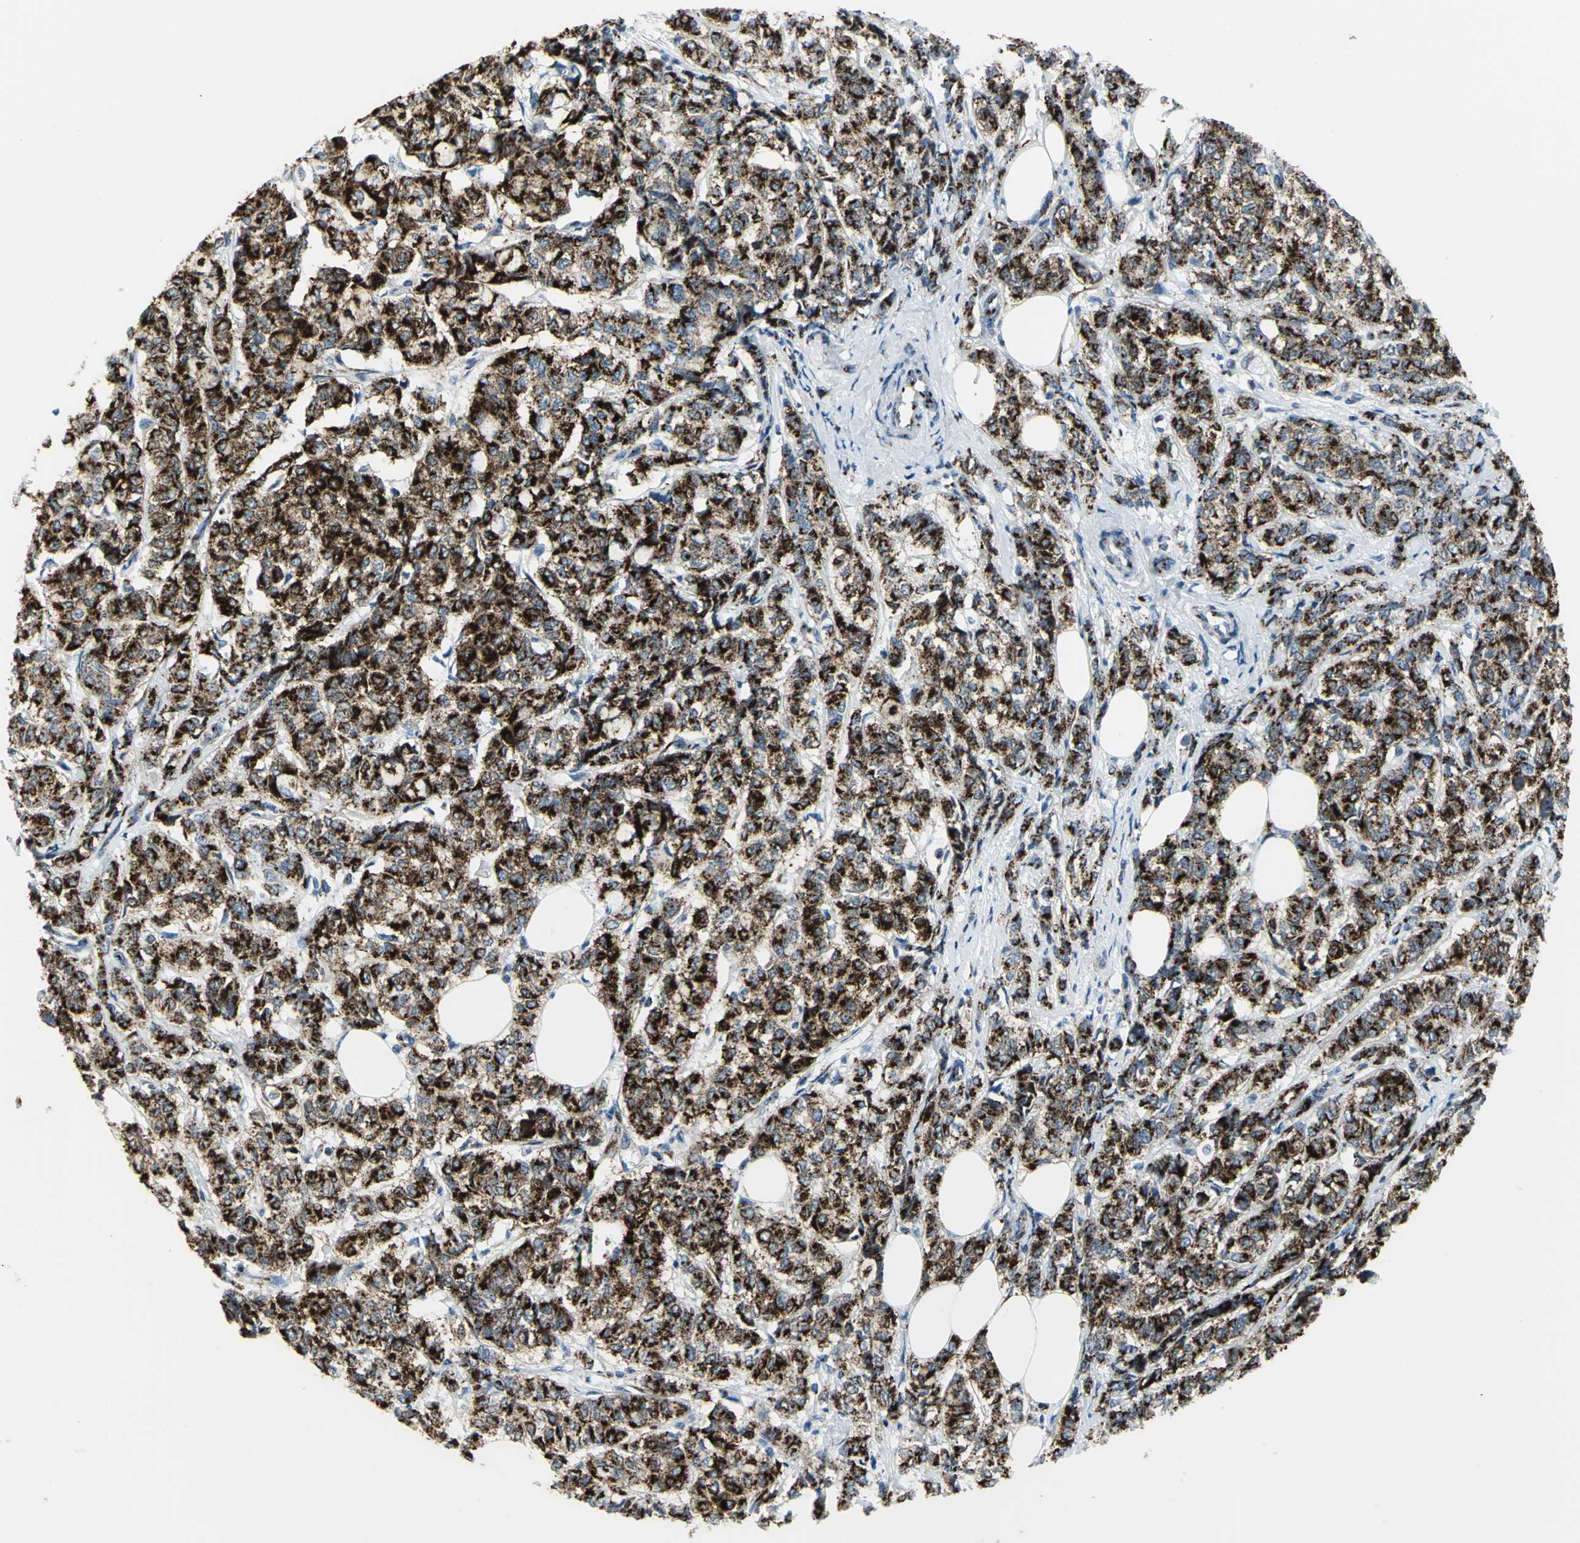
{"staining": {"intensity": "strong", "quantity": ">75%", "location": "cytoplasmic/membranous"}, "tissue": "breast cancer", "cell_type": "Tumor cells", "image_type": "cancer", "snomed": [{"axis": "morphology", "description": "Lobular carcinoma"}, {"axis": "topography", "description": "Breast"}], "caption": "Breast cancer stained with immunohistochemistry (IHC) demonstrates strong cytoplasmic/membranous expression in approximately >75% of tumor cells.", "gene": "GPR3", "patient": {"sex": "female", "age": 60}}